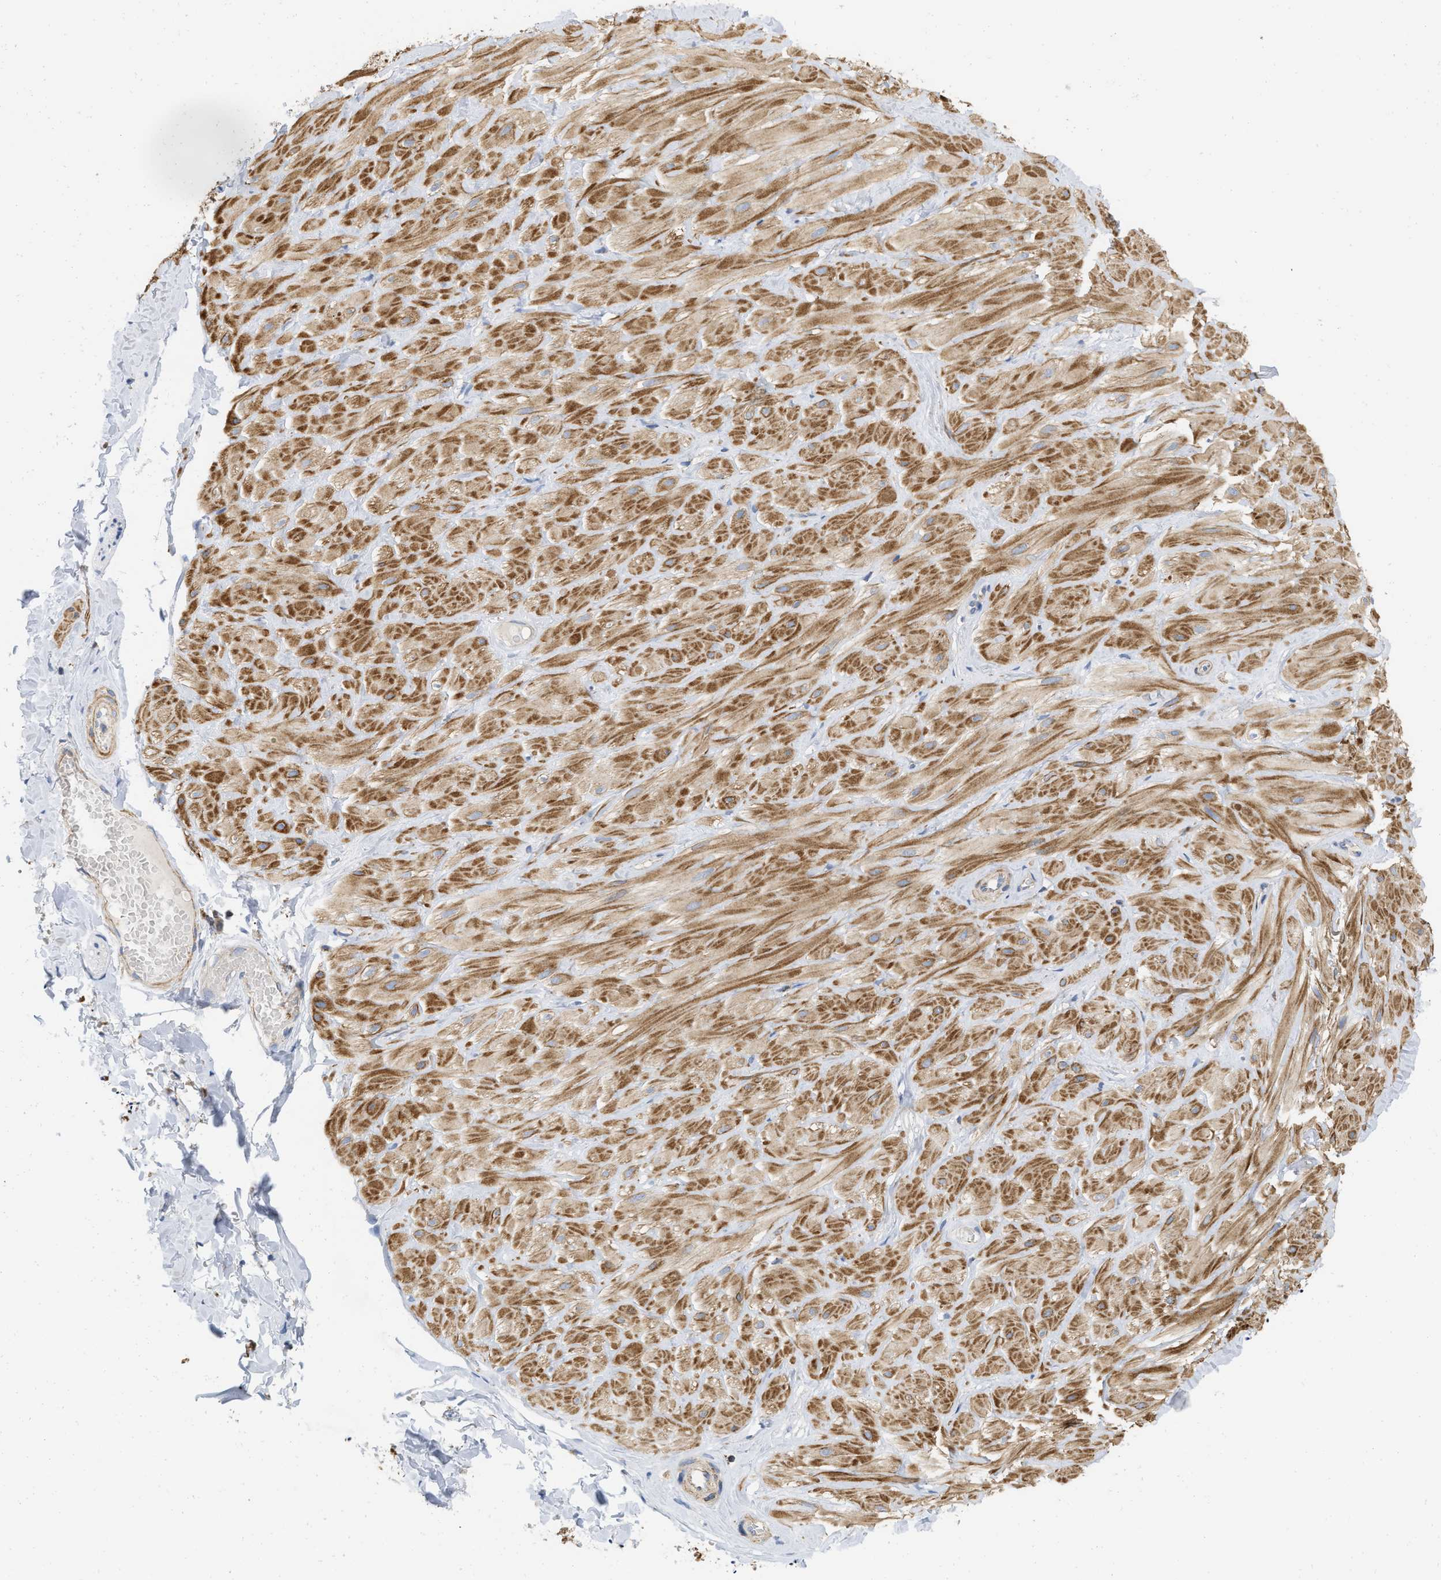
{"staining": {"intensity": "weak", "quantity": "<25%", "location": "cytoplasmic/membranous"}, "tissue": "adipose tissue", "cell_type": "Adipocytes", "image_type": "normal", "snomed": [{"axis": "morphology", "description": "Normal tissue, NOS"}, {"axis": "topography", "description": "Adipose tissue"}, {"axis": "topography", "description": "Vascular tissue"}, {"axis": "topography", "description": "Peripheral nerve tissue"}], "caption": "The immunohistochemistry image has no significant staining in adipocytes of adipose tissue.", "gene": "GRB10", "patient": {"sex": "male", "age": 25}}